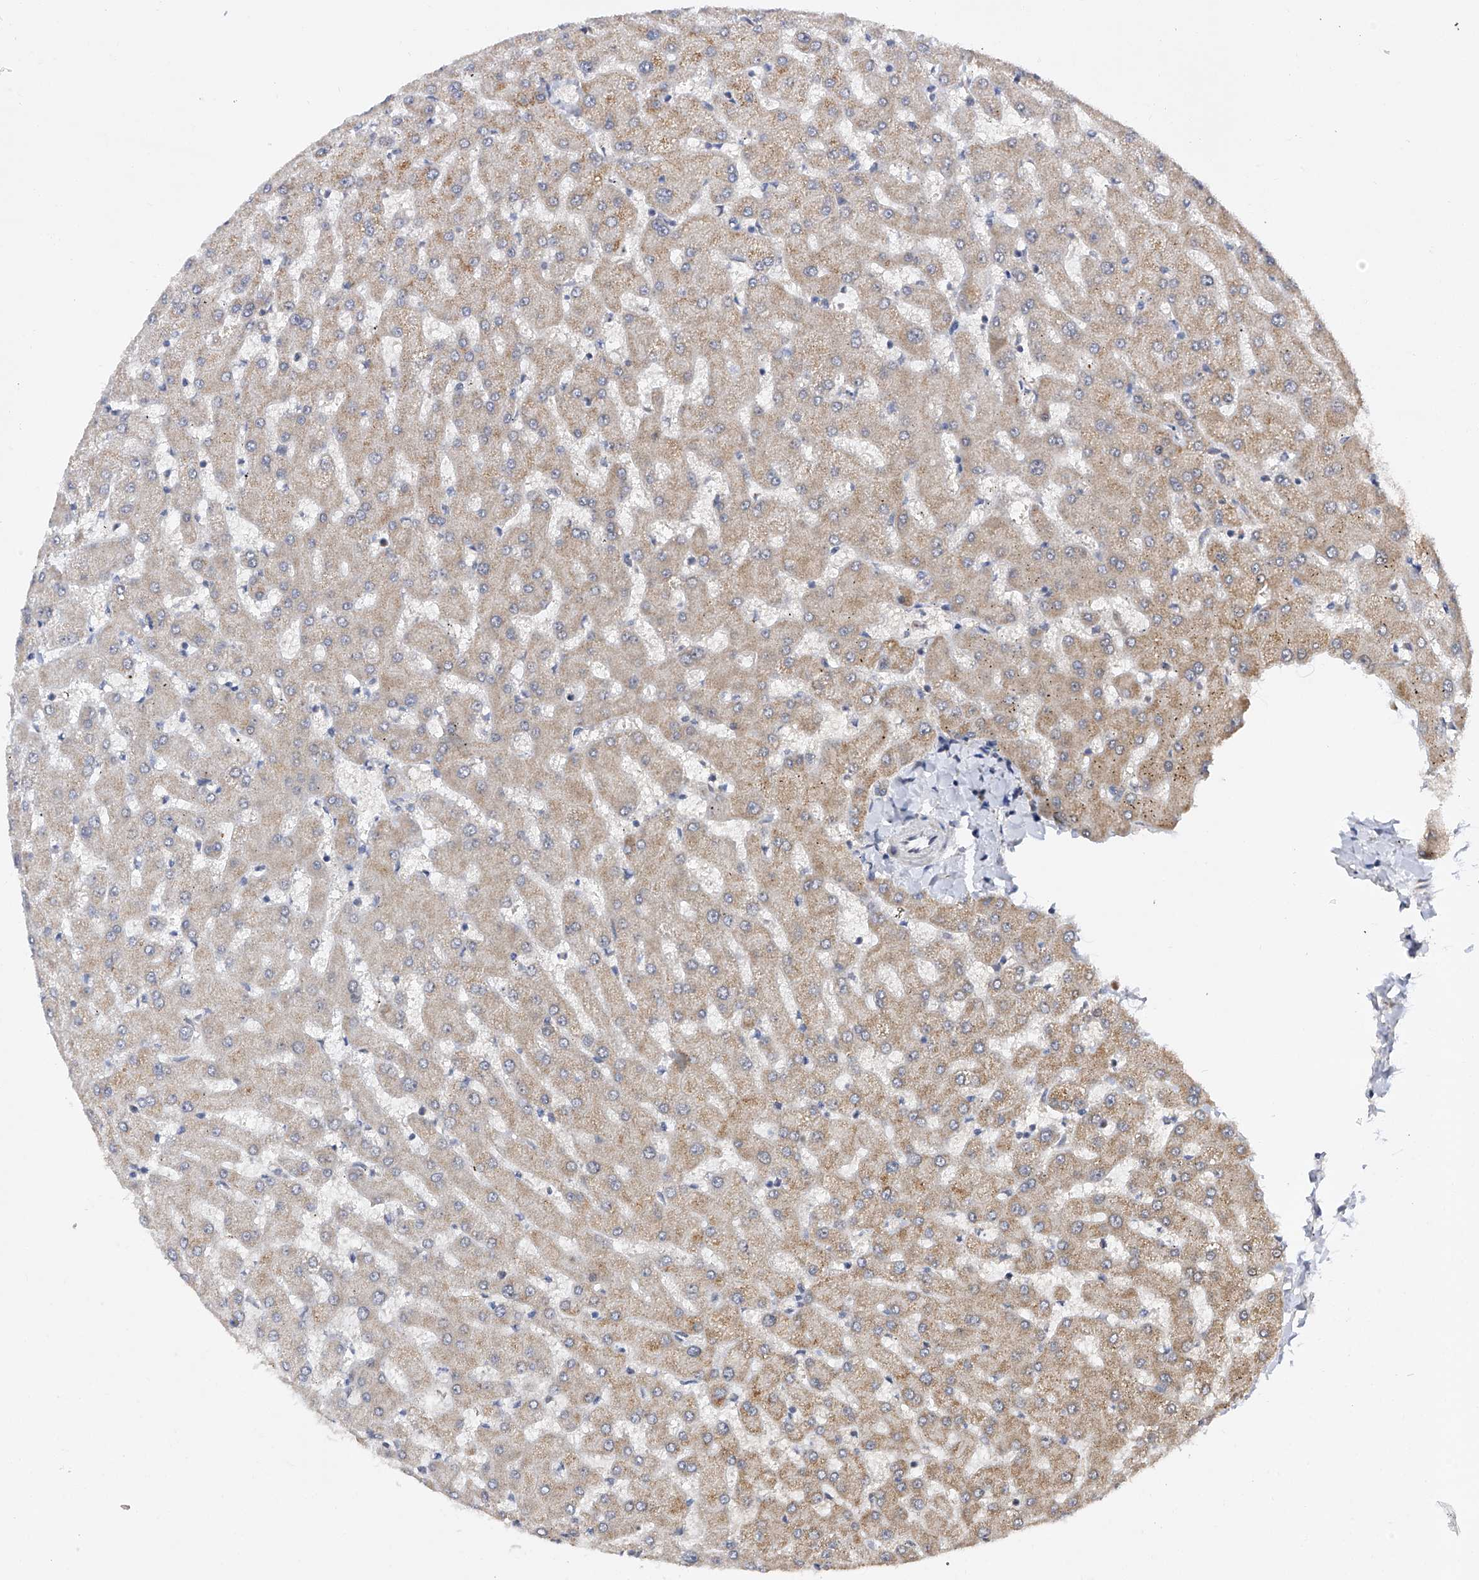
{"staining": {"intensity": "weak", "quantity": ">75%", "location": "cytoplasmic/membranous"}, "tissue": "liver", "cell_type": "Cholangiocytes", "image_type": "normal", "snomed": [{"axis": "morphology", "description": "Normal tissue, NOS"}, {"axis": "topography", "description": "Liver"}], "caption": "Weak cytoplasmic/membranous positivity is appreciated in approximately >75% of cholangiocytes in benign liver. The protein is shown in brown color, while the nuclei are stained blue.", "gene": "USP45", "patient": {"sex": "female", "age": 63}}